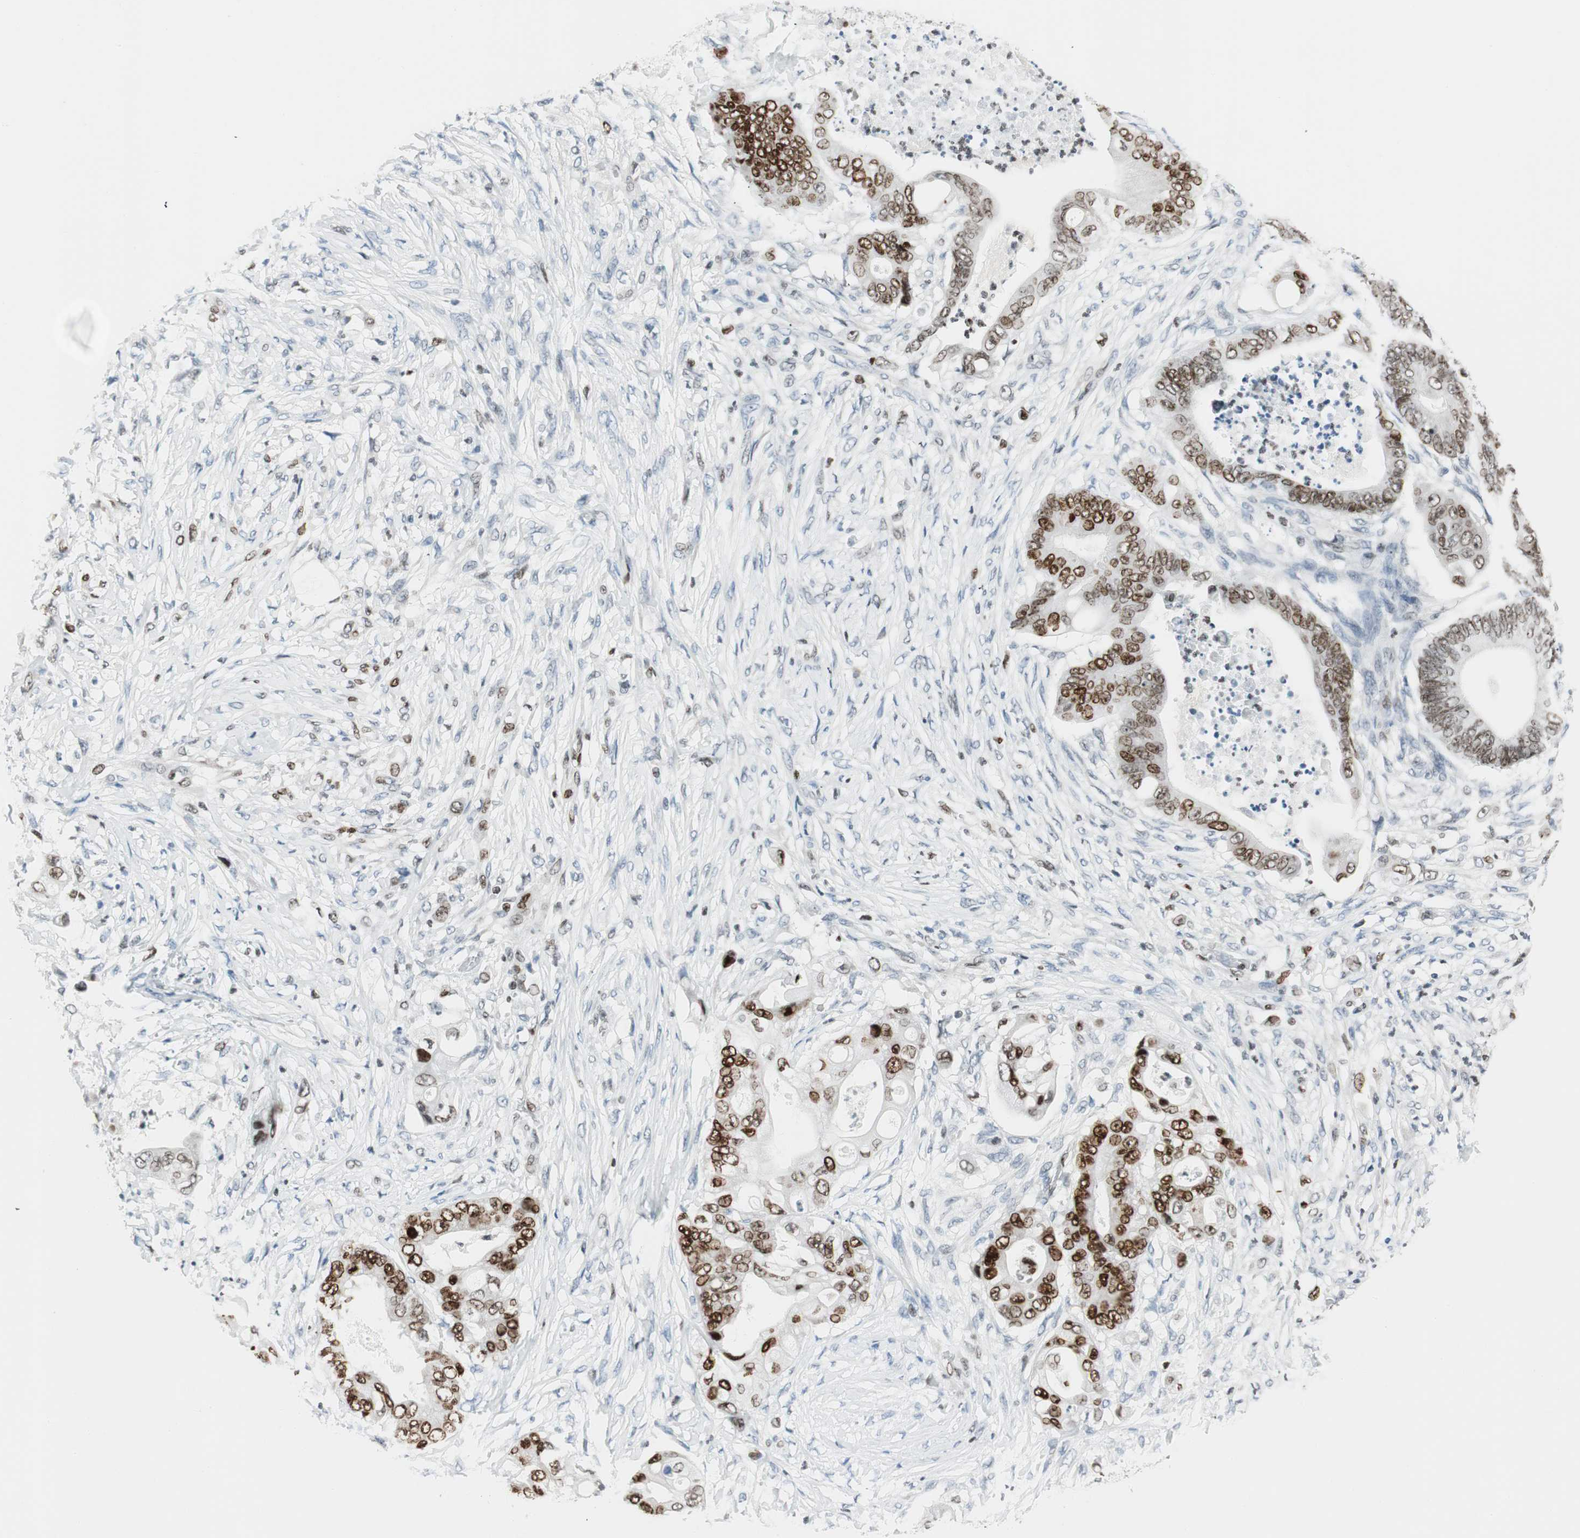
{"staining": {"intensity": "strong", "quantity": "25%-75%", "location": "nuclear"}, "tissue": "stomach cancer", "cell_type": "Tumor cells", "image_type": "cancer", "snomed": [{"axis": "morphology", "description": "Adenocarcinoma, NOS"}, {"axis": "topography", "description": "Stomach"}], "caption": "This is a histology image of immunohistochemistry staining of stomach cancer (adenocarcinoma), which shows strong positivity in the nuclear of tumor cells.", "gene": "EZH2", "patient": {"sex": "female", "age": 73}}